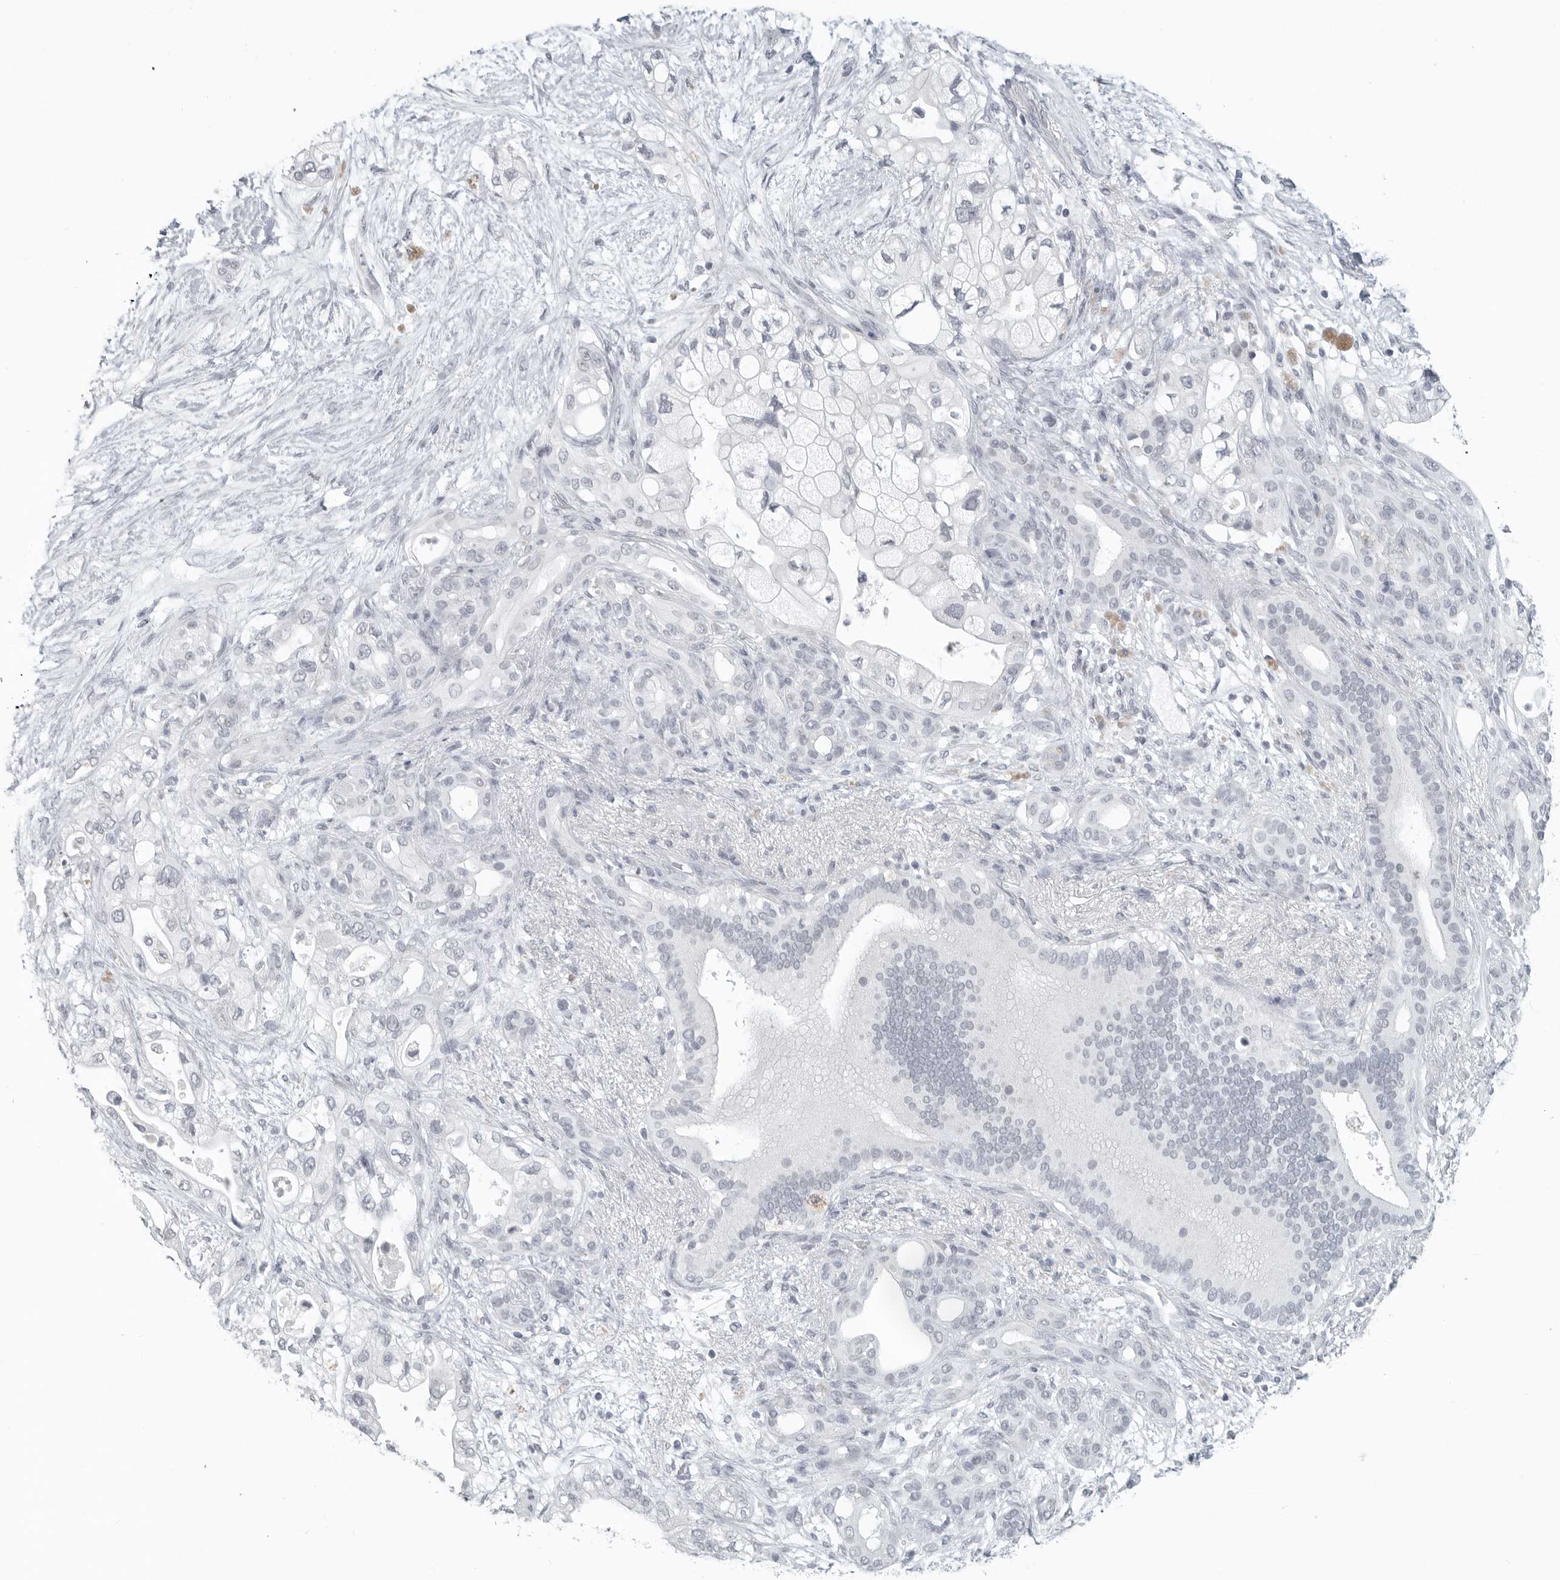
{"staining": {"intensity": "negative", "quantity": "none", "location": "none"}, "tissue": "pancreatic cancer", "cell_type": "Tumor cells", "image_type": "cancer", "snomed": [{"axis": "morphology", "description": "Adenocarcinoma, NOS"}, {"axis": "topography", "description": "Pancreas"}], "caption": "This micrograph is of adenocarcinoma (pancreatic) stained with immunohistochemistry to label a protein in brown with the nuclei are counter-stained blue. There is no staining in tumor cells. (DAB IHC, high magnification).", "gene": "BPIFA1", "patient": {"sex": "male", "age": 53}}